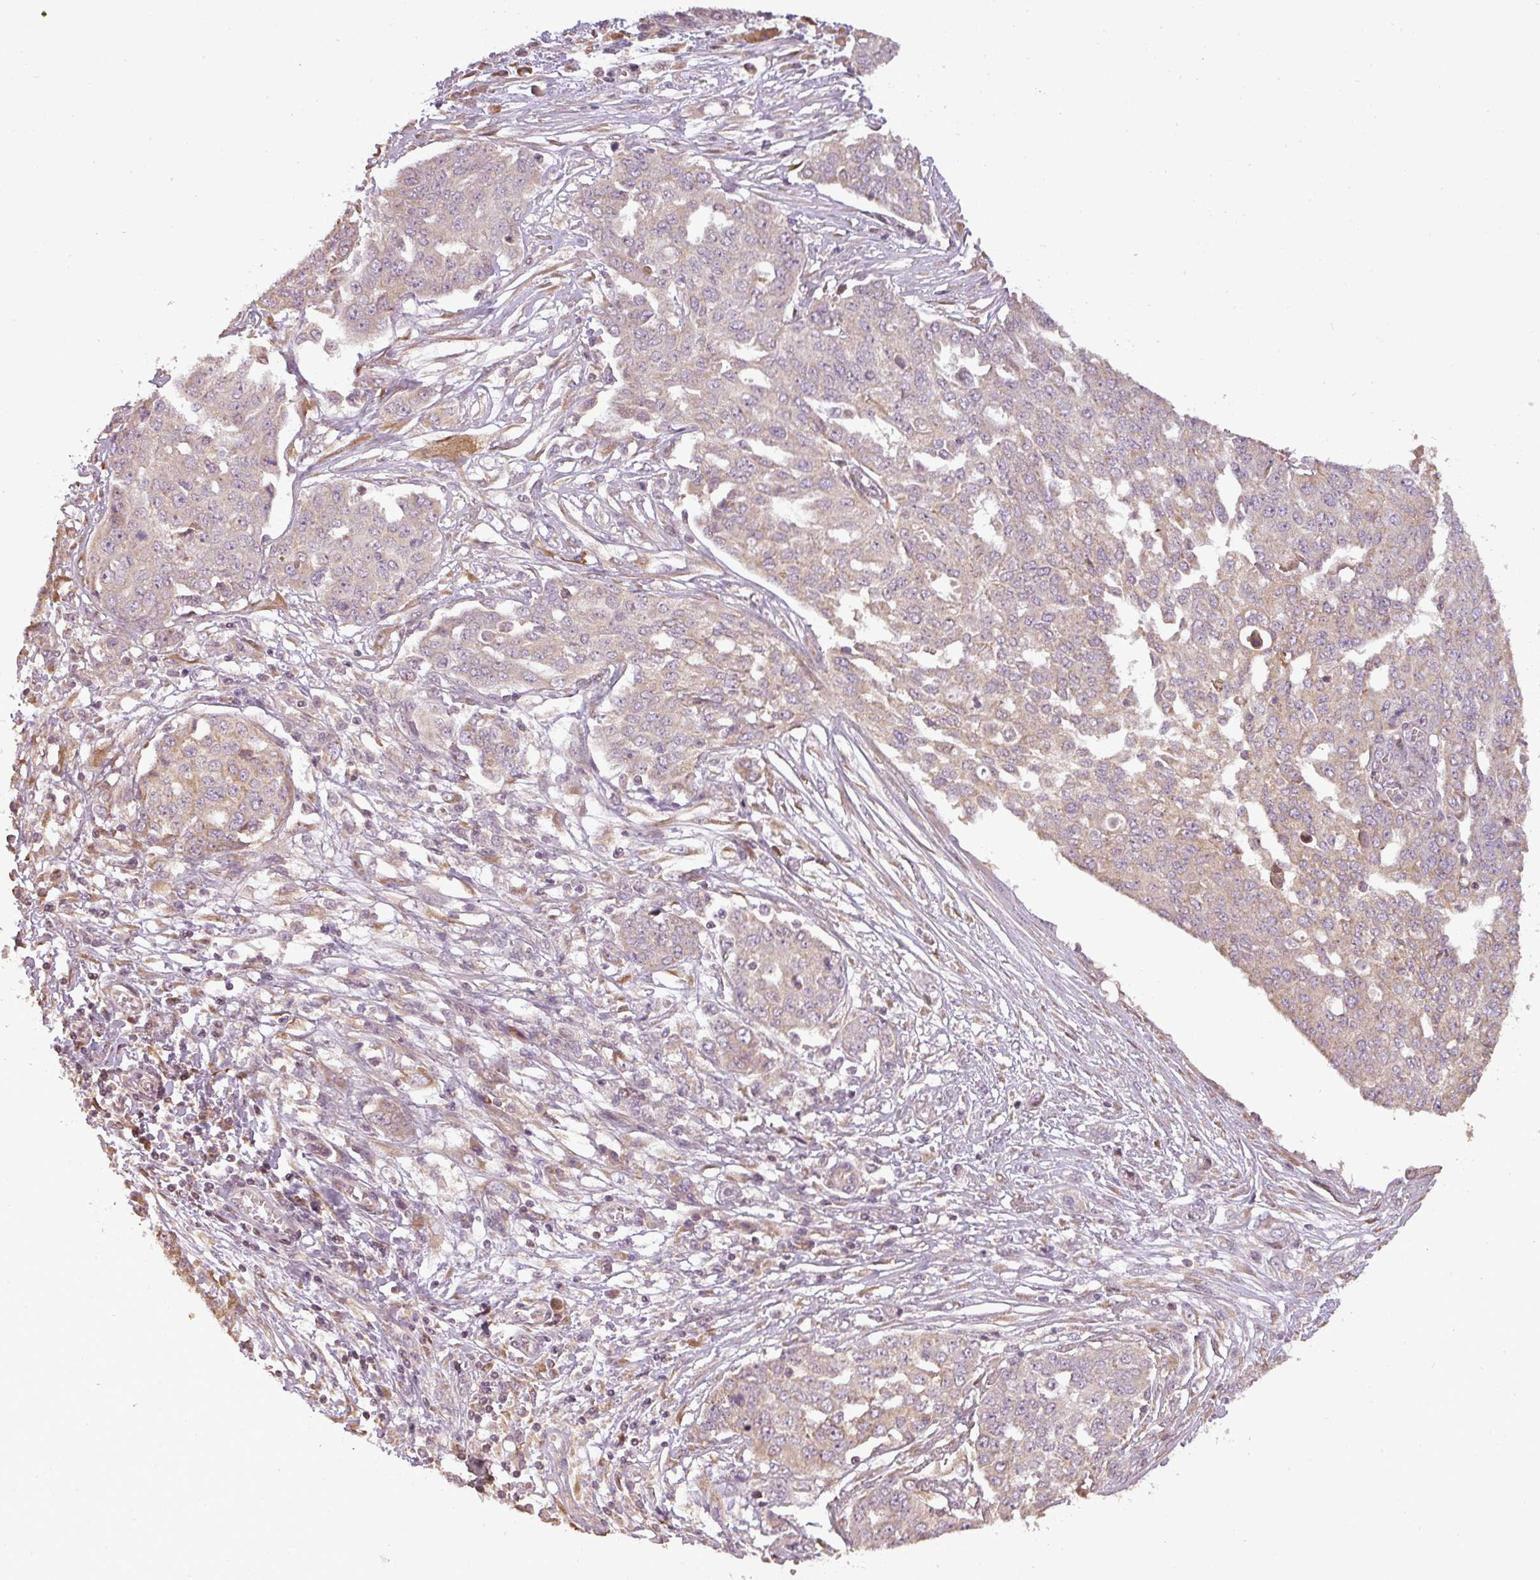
{"staining": {"intensity": "weak", "quantity": "25%-75%", "location": "cytoplasmic/membranous"}, "tissue": "ovarian cancer", "cell_type": "Tumor cells", "image_type": "cancer", "snomed": [{"axis": "morphology", "description": "Cystadenocarcinoma, serous, NOS"}, {"axis": "topography", "description": "Soft tissue"}, {"axis": "topography", "description": "Ovary"}], "caption": "Serous cystadenocarcinoma (ovarian) stained for a protein (brown) displays weak cytoplasmic/membranous positive staining in about 25%-75% of tumor cells.", "gene": "FAIM", "patient": {"sex": "female", "age": 57}}